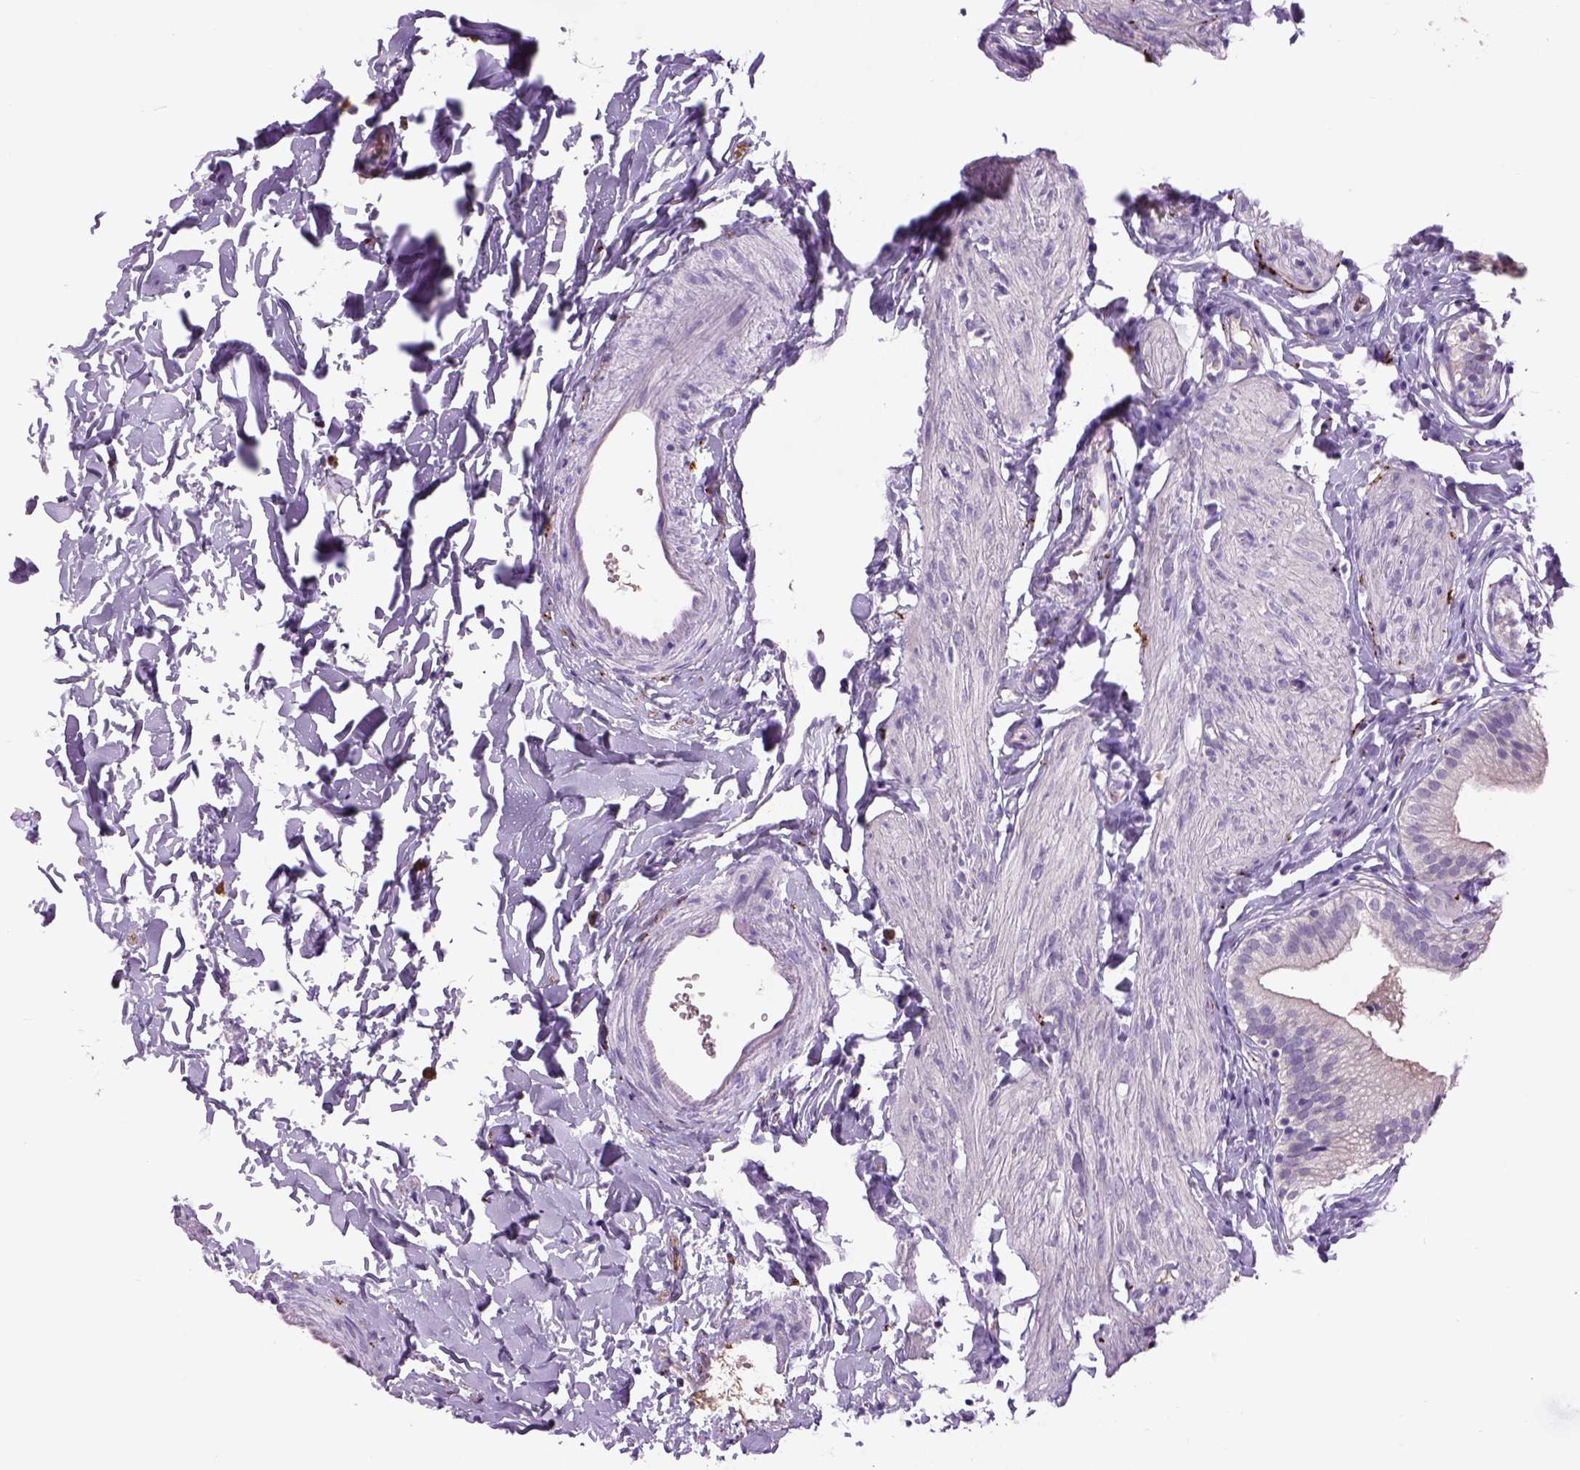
{"staining": {"intensity": "negative", "quantity": "none", "location": "none"}, "tissue": "gallbladder", "cell_type": "Glandular cells", "image_type": "normal", "snomed": [{"axis": "morphology", "description": "Normal tissue, NOS"}, {"axis": "topography", "description": "Gallbladder"}], "caption": "Immunohistochemical staining of benign gallbladder reveals no significant expression in glandular cells. The staining is performed using DAB (3,3'-diaminobenzidine) brown chromogen with nuclei counter-stained in using hematoxylin.", "gene": "DBH", "patient": {"sex": "female", "age": 47}}